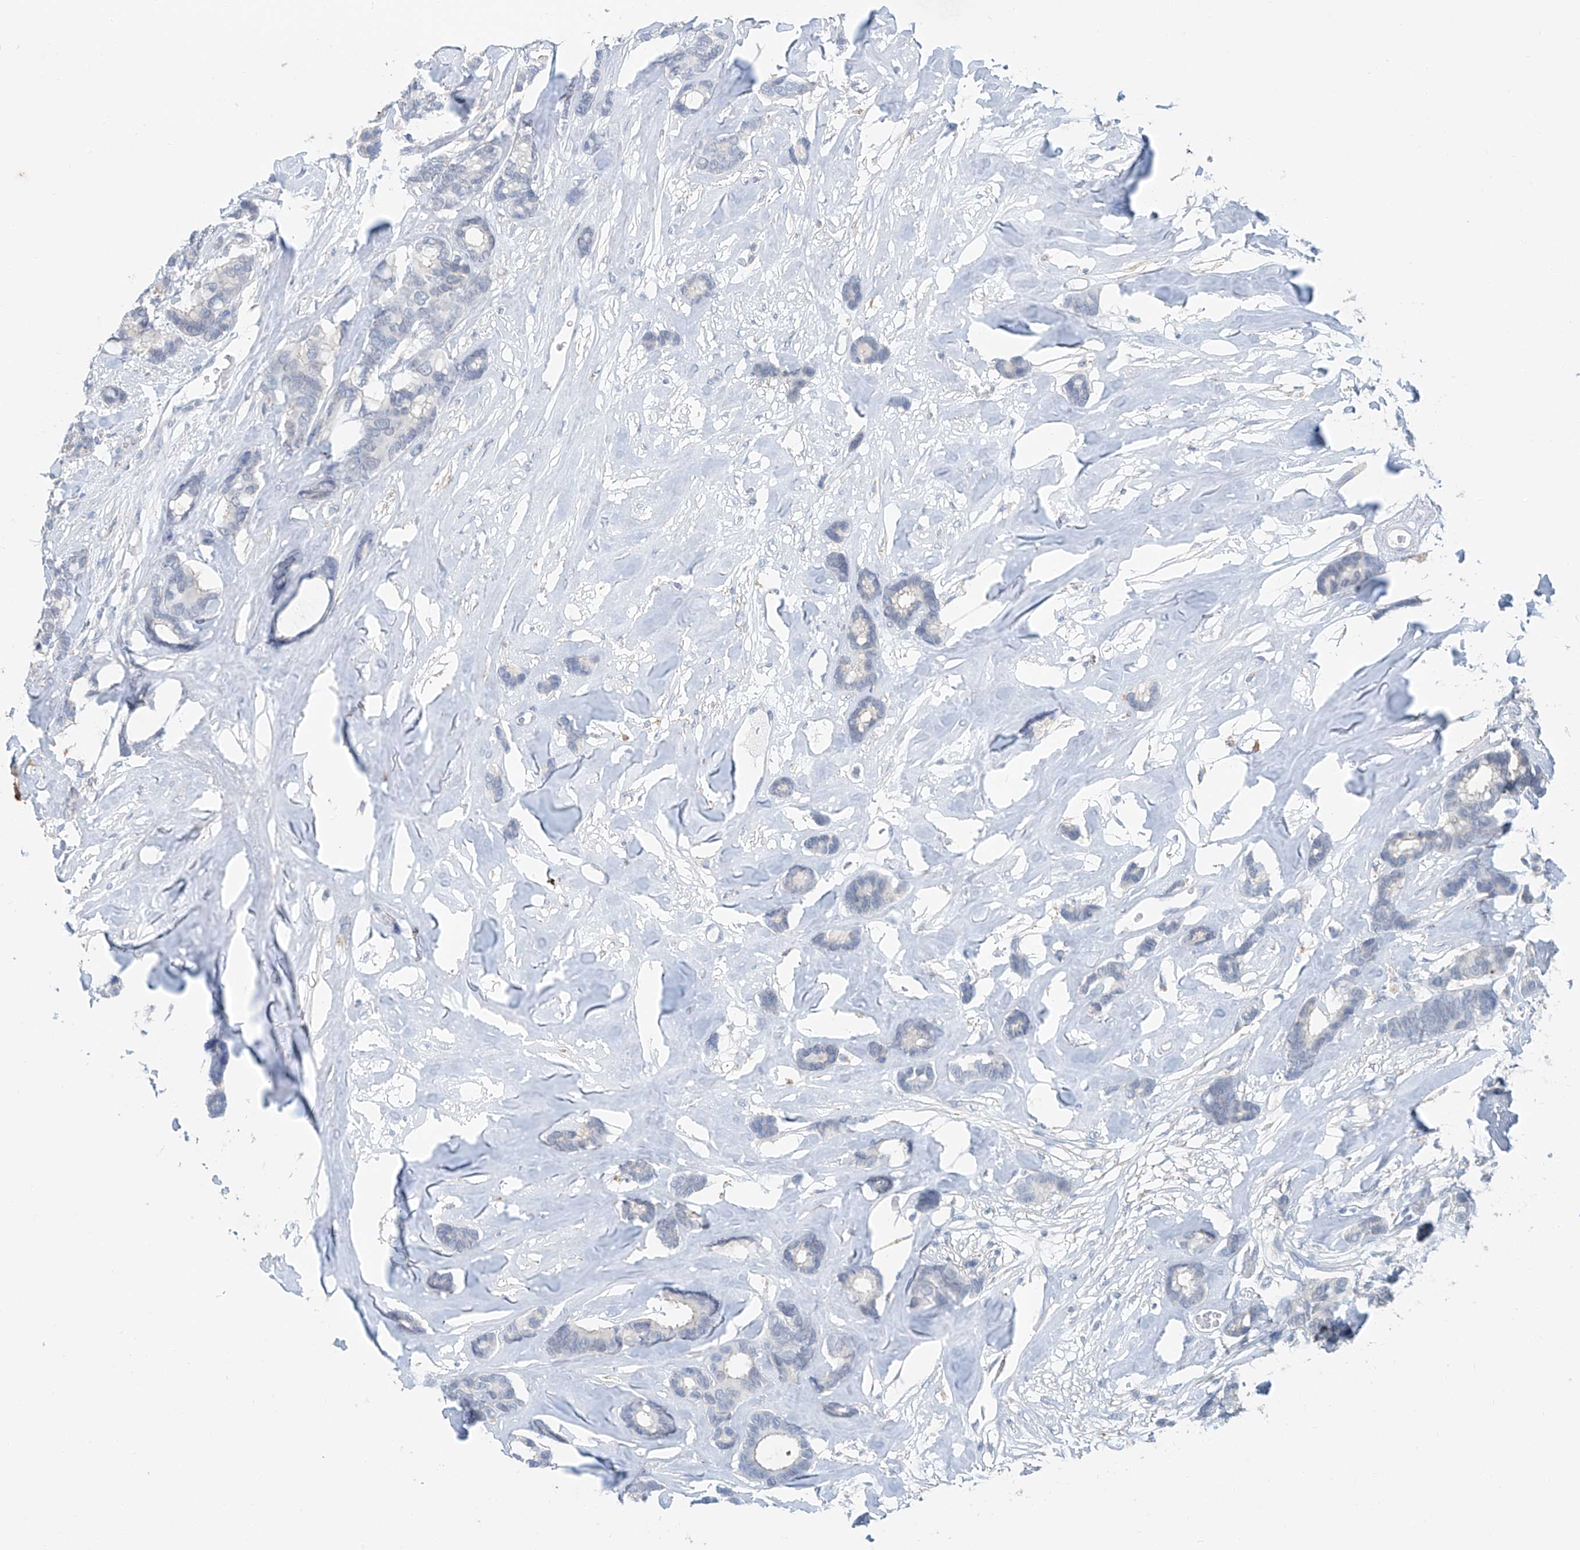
{"staining": {"intensity": "negative", "quantity": "none", "location": "none"}, "tissue": "breast cancer", "cell_type": "Tumor cells", "image_type": "cancer", "snomed": [{"axis": "morphology", "description": "Duct carcinoma"}, {"axis": "topography", "description": "Breast"}], "caption": "DAB (3,3'-diaminobenzidine) immunohistochemical staining of breast intraductal carcinoma reveals no significant staining in tumor cells.", "gene": "ANKRD34A", "patient": {"sex": "female", "age": 87}}